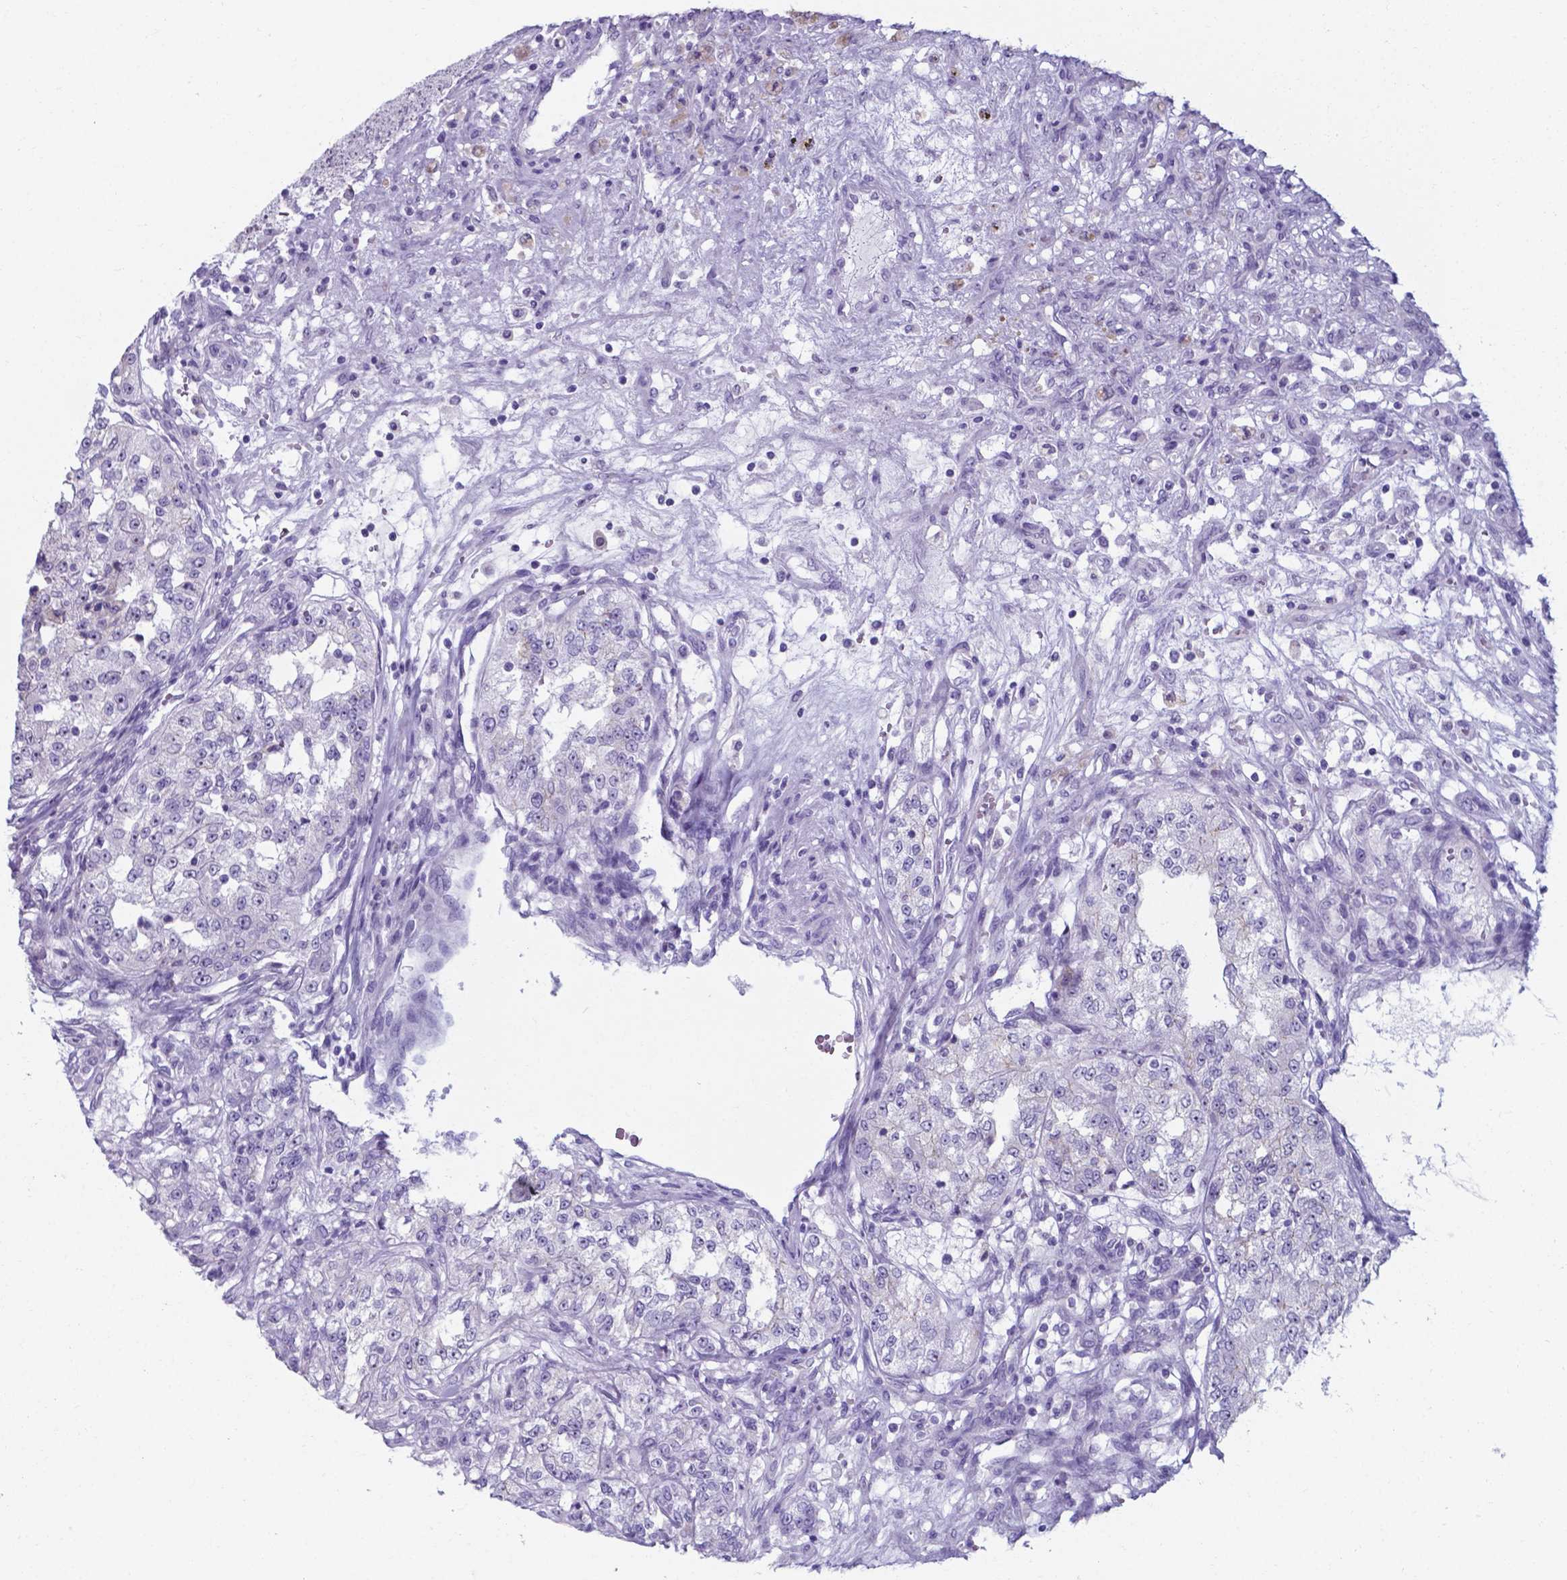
{"staining": {"intensity": "negative", "quantity": "none", "location": "none"}, "tissue": "renal cancer", "cell_type": "Tumor cells", "image_type": "cancer", "snomed": [{"axis": "morphology", "description": "Adenocarcinoma, NOS"}, {"axis": "topography", "description": "Kidney"}], "caption": "An image of human renal cancer is negative for staining in tumor cells. The staining was performed using DAB to visualize the protein expression in brown, while the nuclei were stained in blue with hematoxylin (Magnification: 20x).", "gene": "AP5B1", "patient": {"sex": "female", "age": 63}}